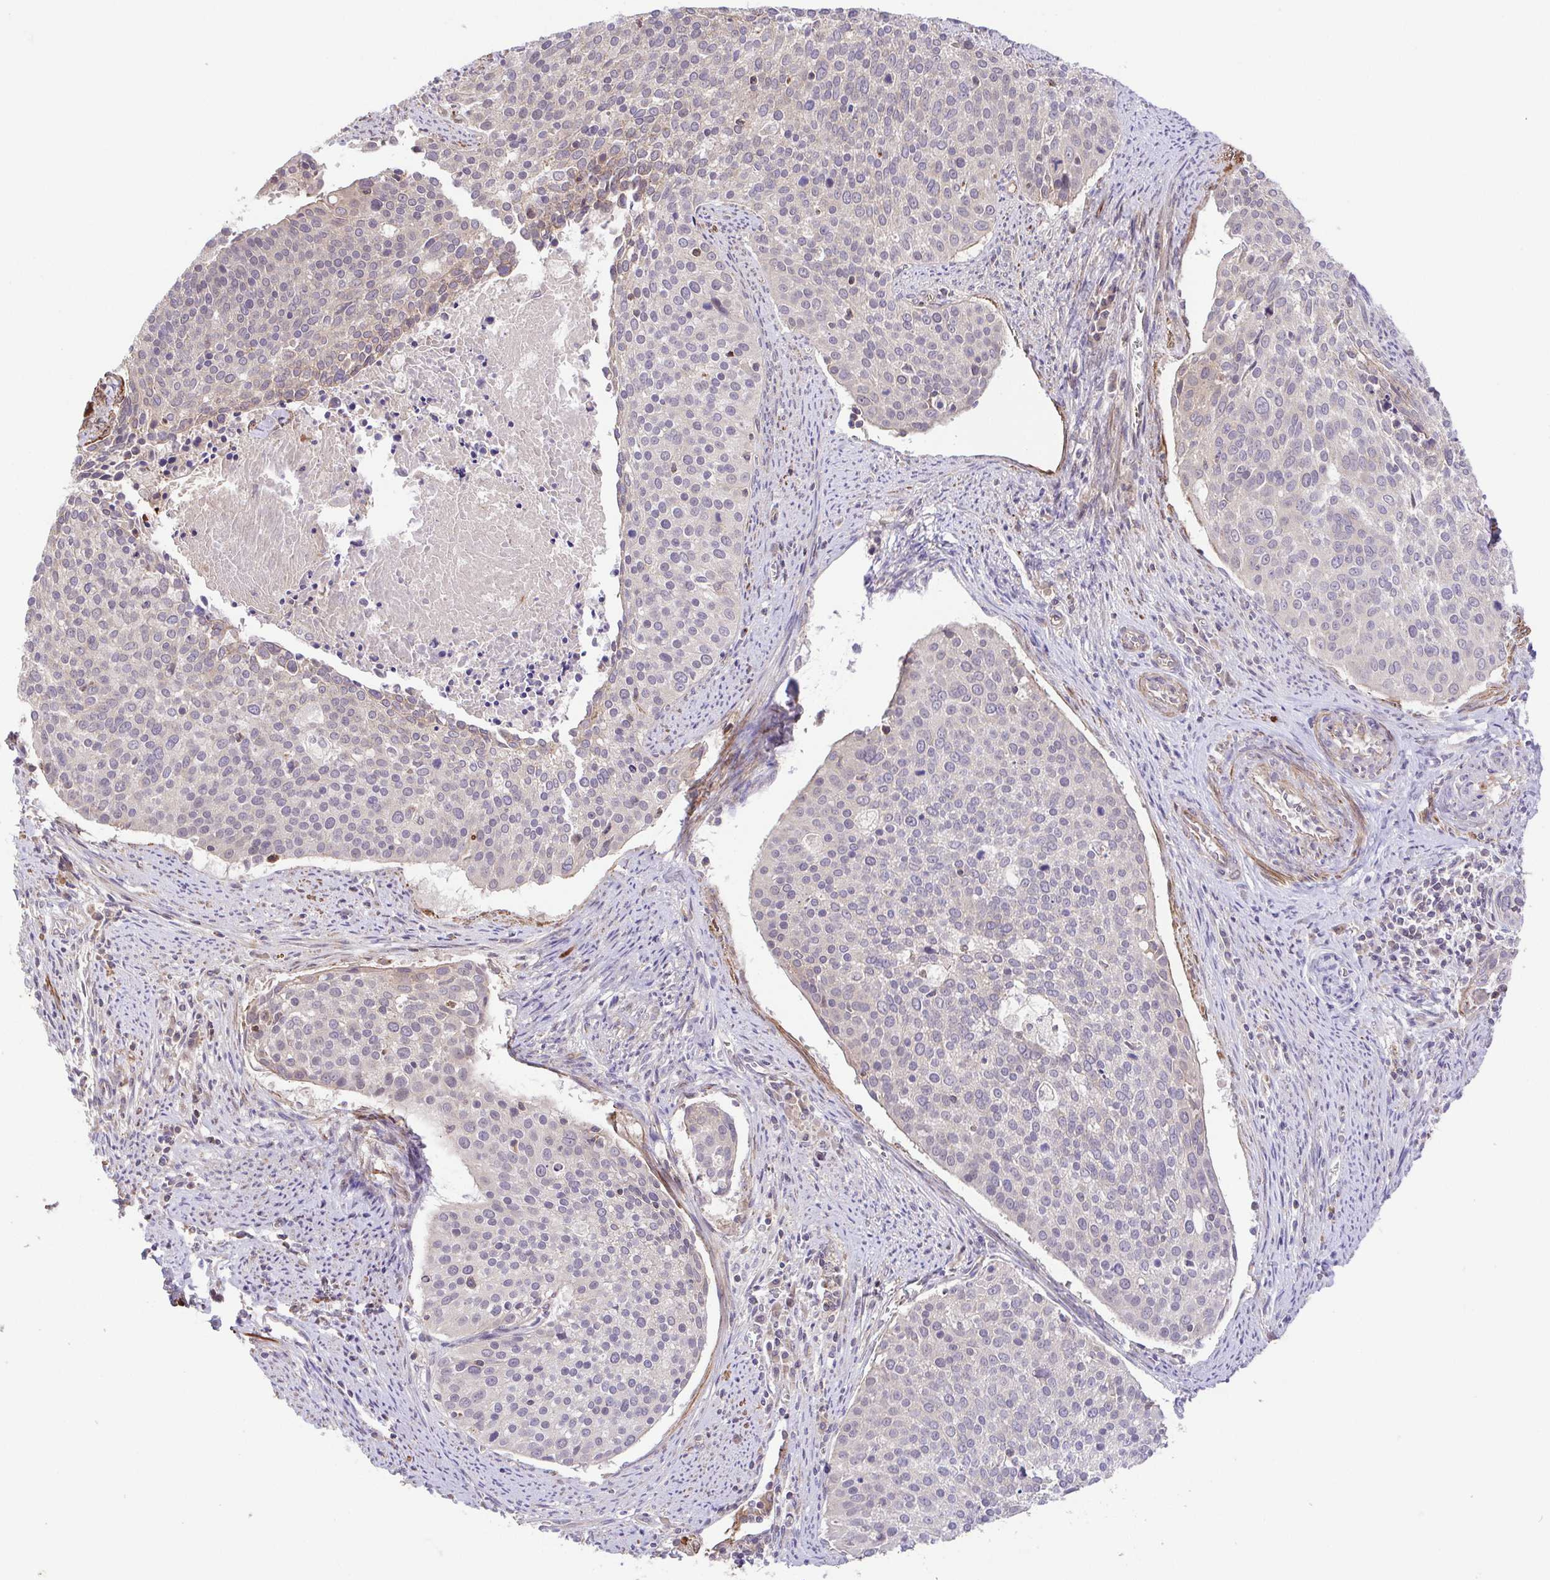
{"staining": {"intensity": "weak", "quantity": "<25%", "location": "cytoplasmic/membranous"}, "tissue": "cervical cancer", "cell_type": "Tumor cells", "image_type": "cancer", "snomed": [{"axis": "morphology", "description": "Squamous cell carcinoma, NOS"}, {"axis": "topography", "description": "Cervix"}], "caption": "The micrograph shows no significant staining in tumor cells of cervical squamous cell carcinoma. (Stains: DAB (3,3'-diaminobenzidine) IHC with hematoxylin counter stain, Microscopy: brightfield microscopy at high magnification).", "gene": "IDE", "patient": {"sex": "female", "age": 39}}